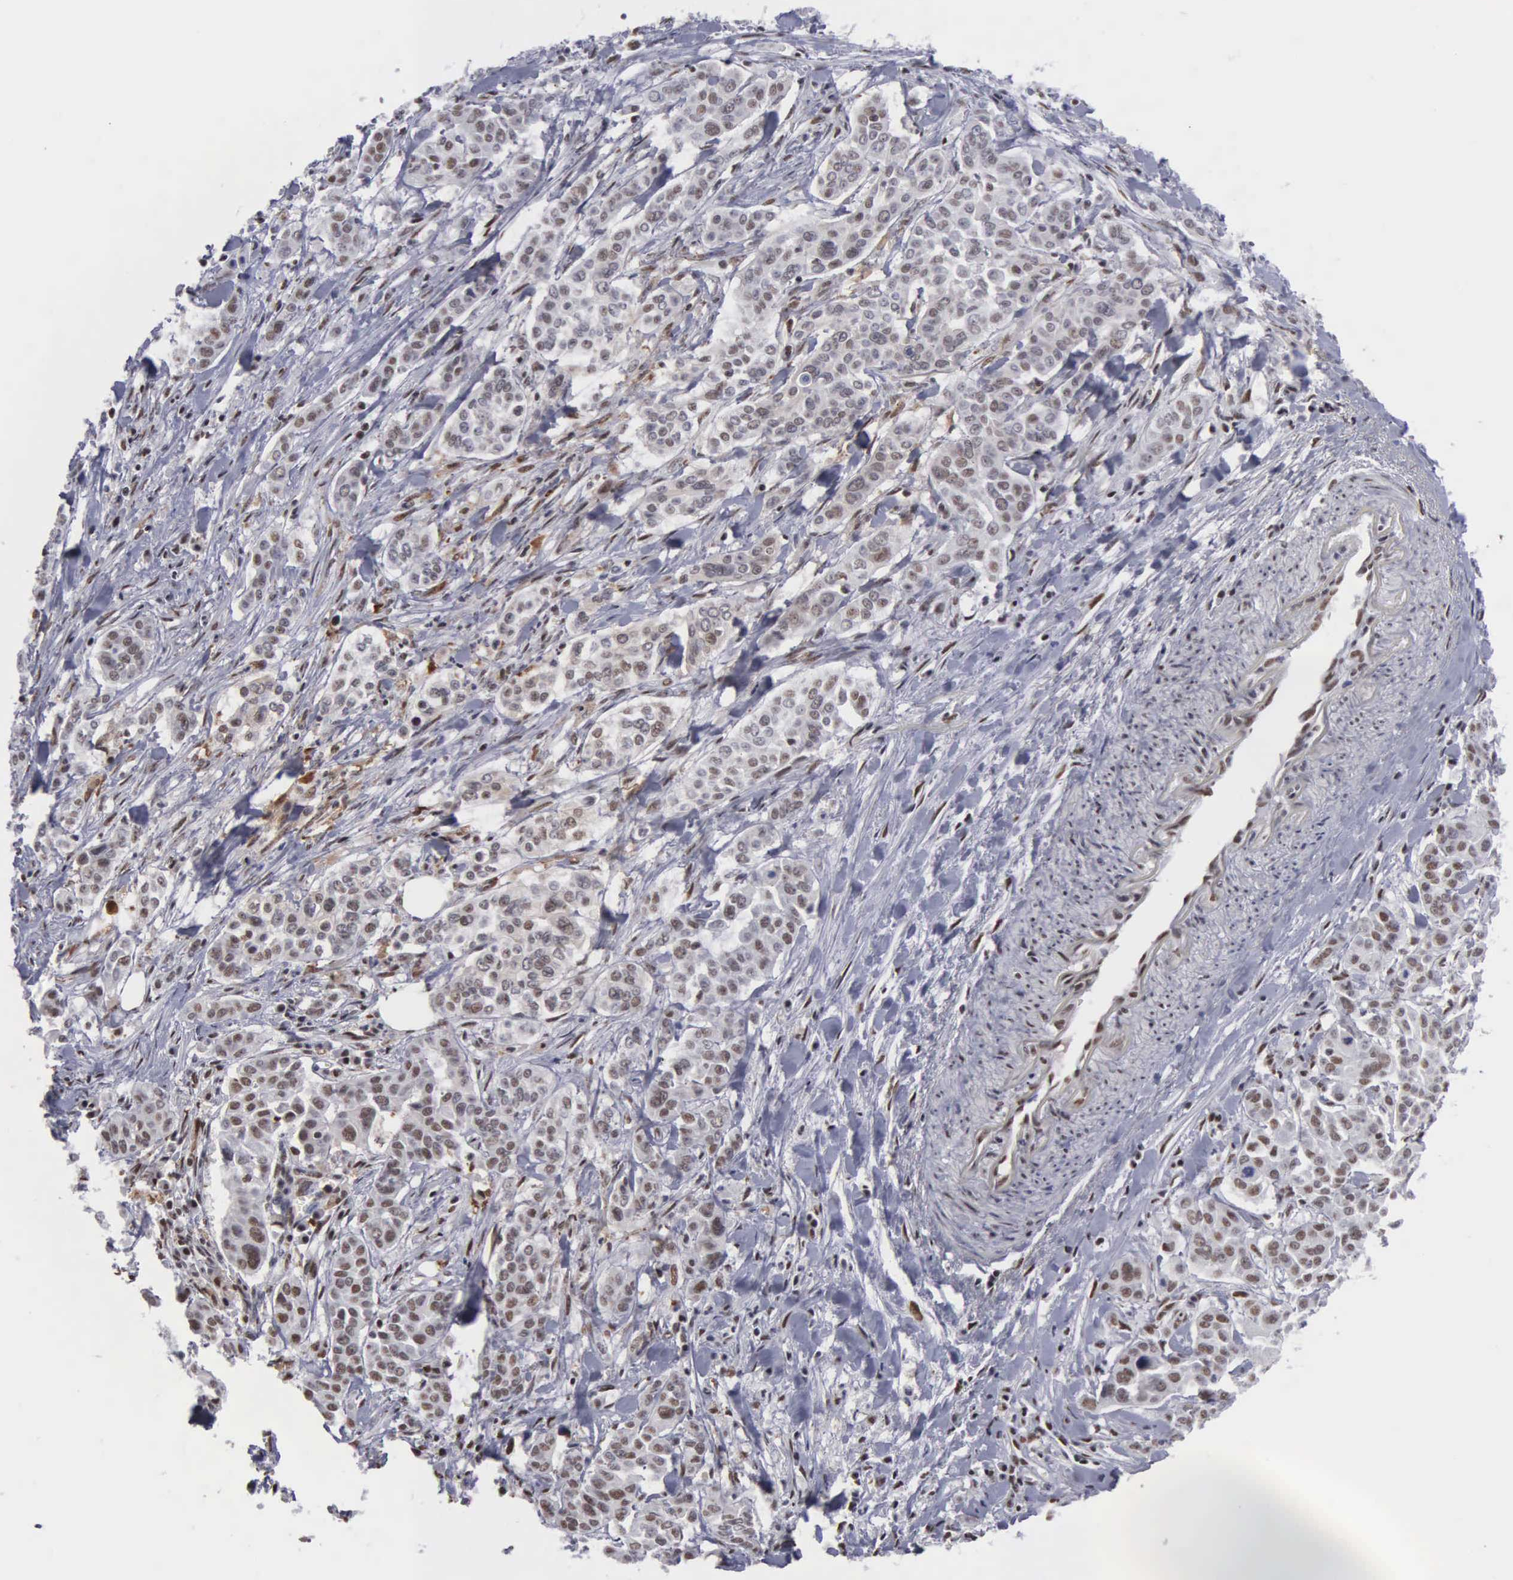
{"staining": {"intensity": "moderate", "quantity": "25%-75%", "location": "nuclear"}, "tissue": "pancreatic cancer", "cell_type": "Tumor cells", "image_type": "cancer", "snomed": [{"axis": "morphology", "description": "Adenocarcinoma, NOS"}, {"axis": "topography", "description": "Pancreas"}], "caption": "Protein staining of pancreatic cancer (adenocarcinoma) tissue exhibits moderate nuclear positivity in about 25%-75% of tumor cells. Nuclei are stained in blue.", "gene": "KIAA0586", "patient": {"sex": "female", "age": 52}}